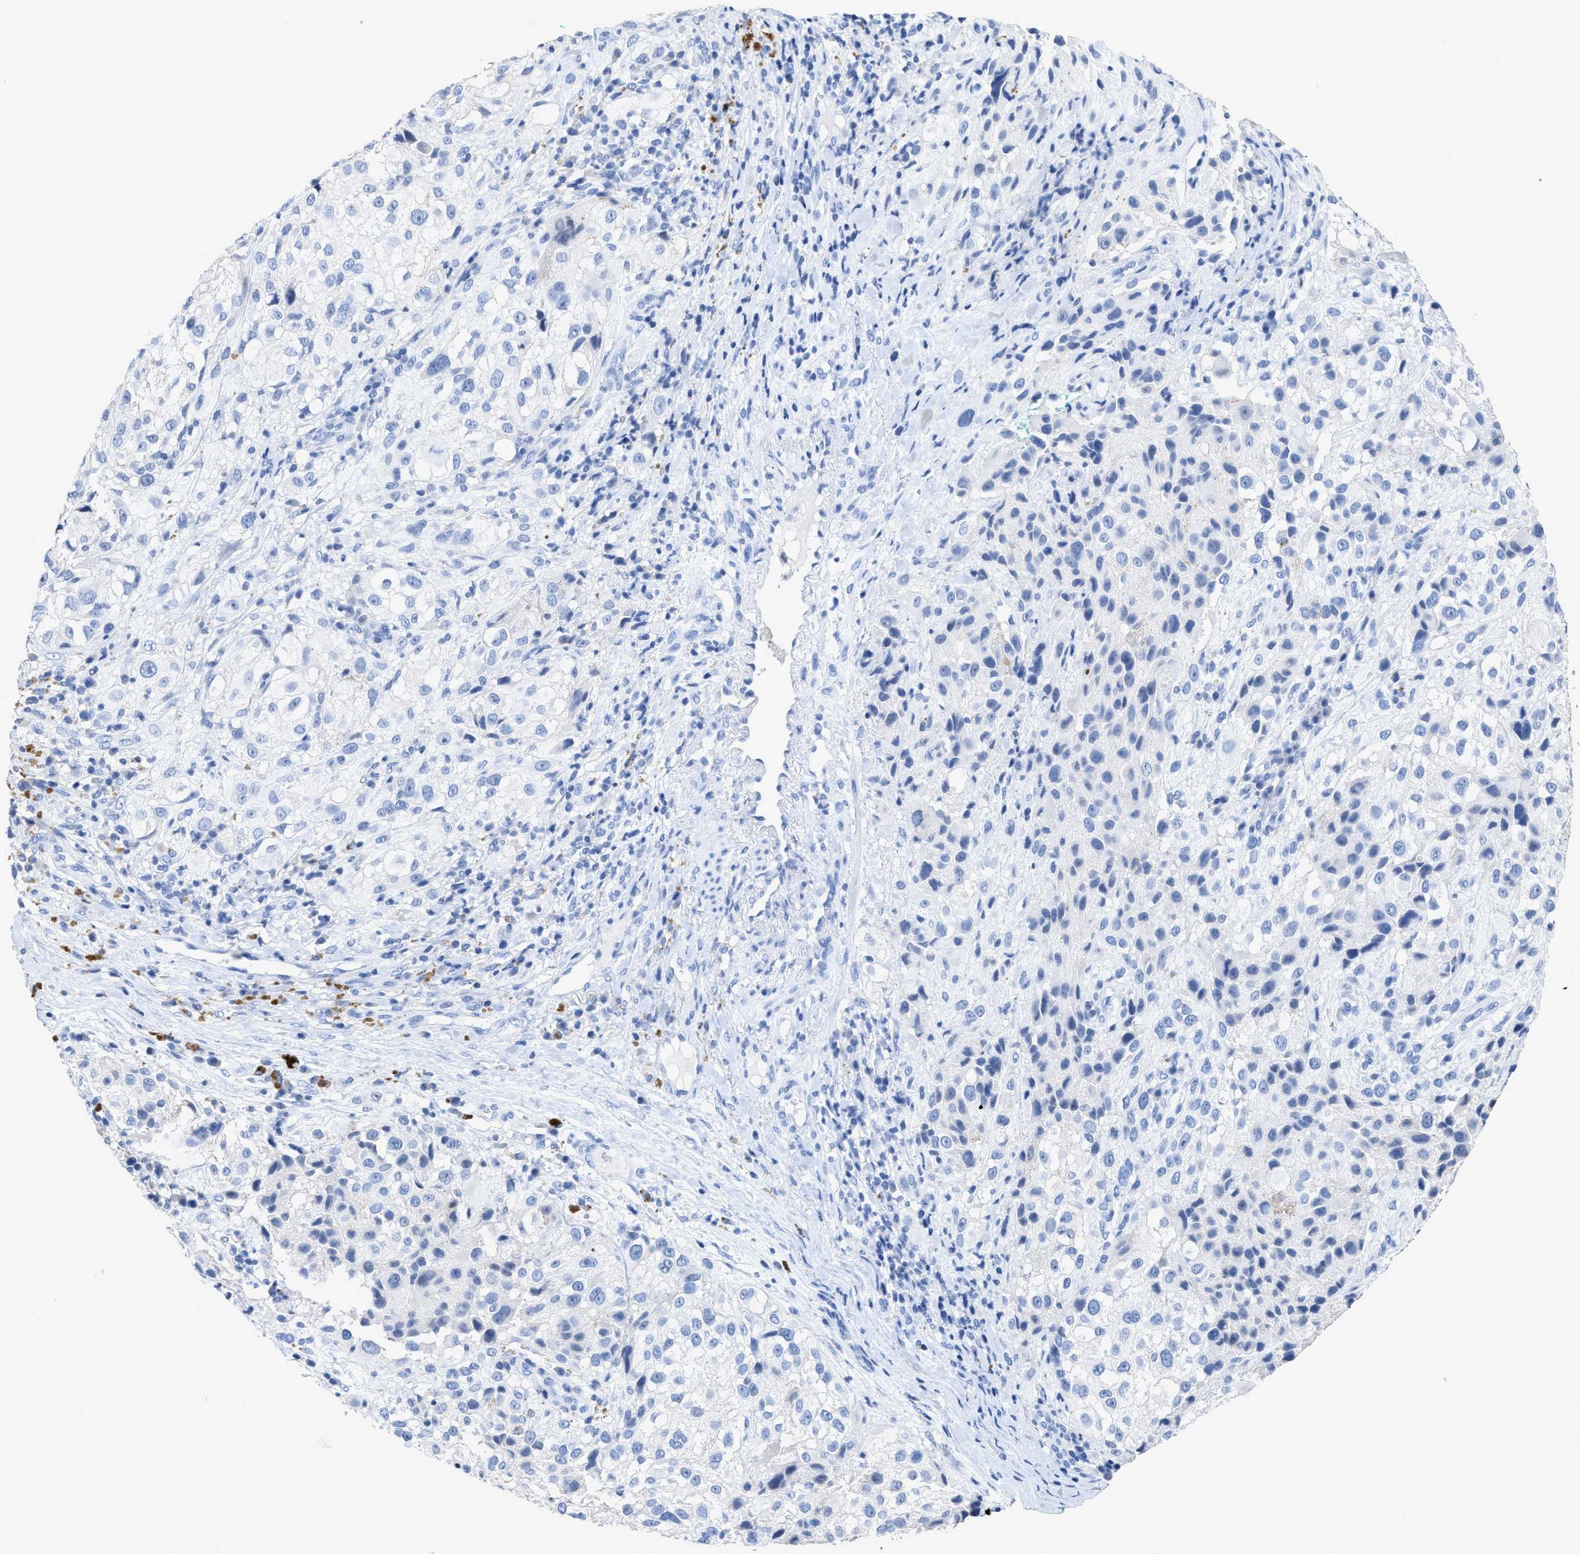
{"staining": {"intensity": "negative", "quantity": "none", "location": "none"}, "tissue": "melanoma", "cell_type": "Tumor cells", "image_type": "cancer", "snomed": [{"axis": "morphology", "description": "Necrosis, NOS"}, {"axis": "morphology", "description": "Malignant melanoma, NOS"}, {"axis": "topography", "description": "Skin"}], "caption": "This photomicrograph is of malignant melanoma stained with IHC to label a protein in brown with the nuclei are counter-stained blue. There is no positivity in tumor cells.", "gene": "CEACAM5", "patient": {"sex": "female", "age": 87}}